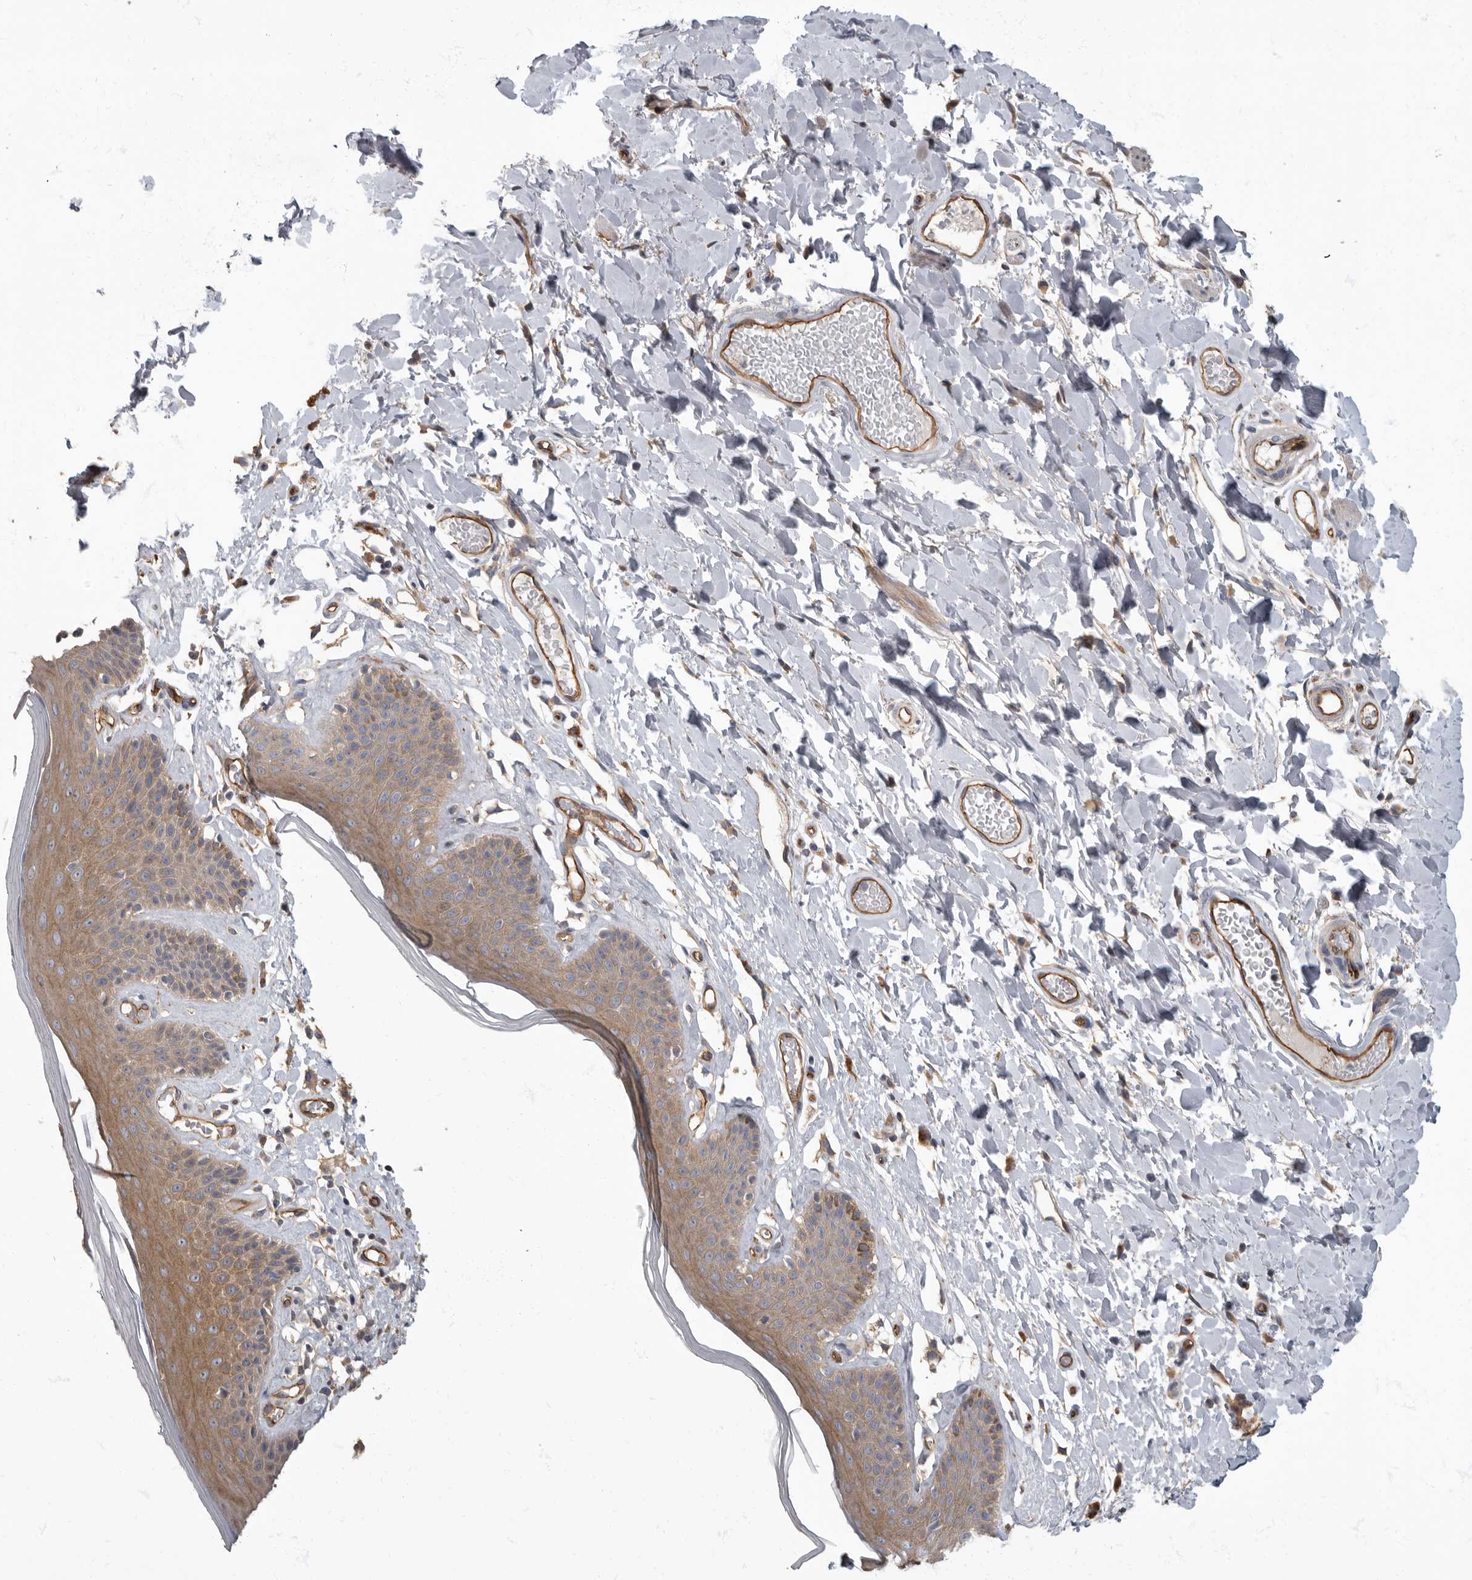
{"staining": {"intensity": "weak", "quantity": "25%-75%", "location": "cytoplasmic/membranous"}, "tissue": "skin", "cell_type": "Epidermal cells", "image_type": "normal", "snomed": [{"axis": "morphology", "description": "Normal tissue, NOS"}, {"axis": "topography", "description": "Vulva"}], "caption": "Unremarkable skin reveals weak cytoplasmic/membranous expression in approximately 25%-75% of epidermal cells, visualized by immunohistochemistry.", "gene": "PDK1", "patient": {"sex": "female", "age": 73}}